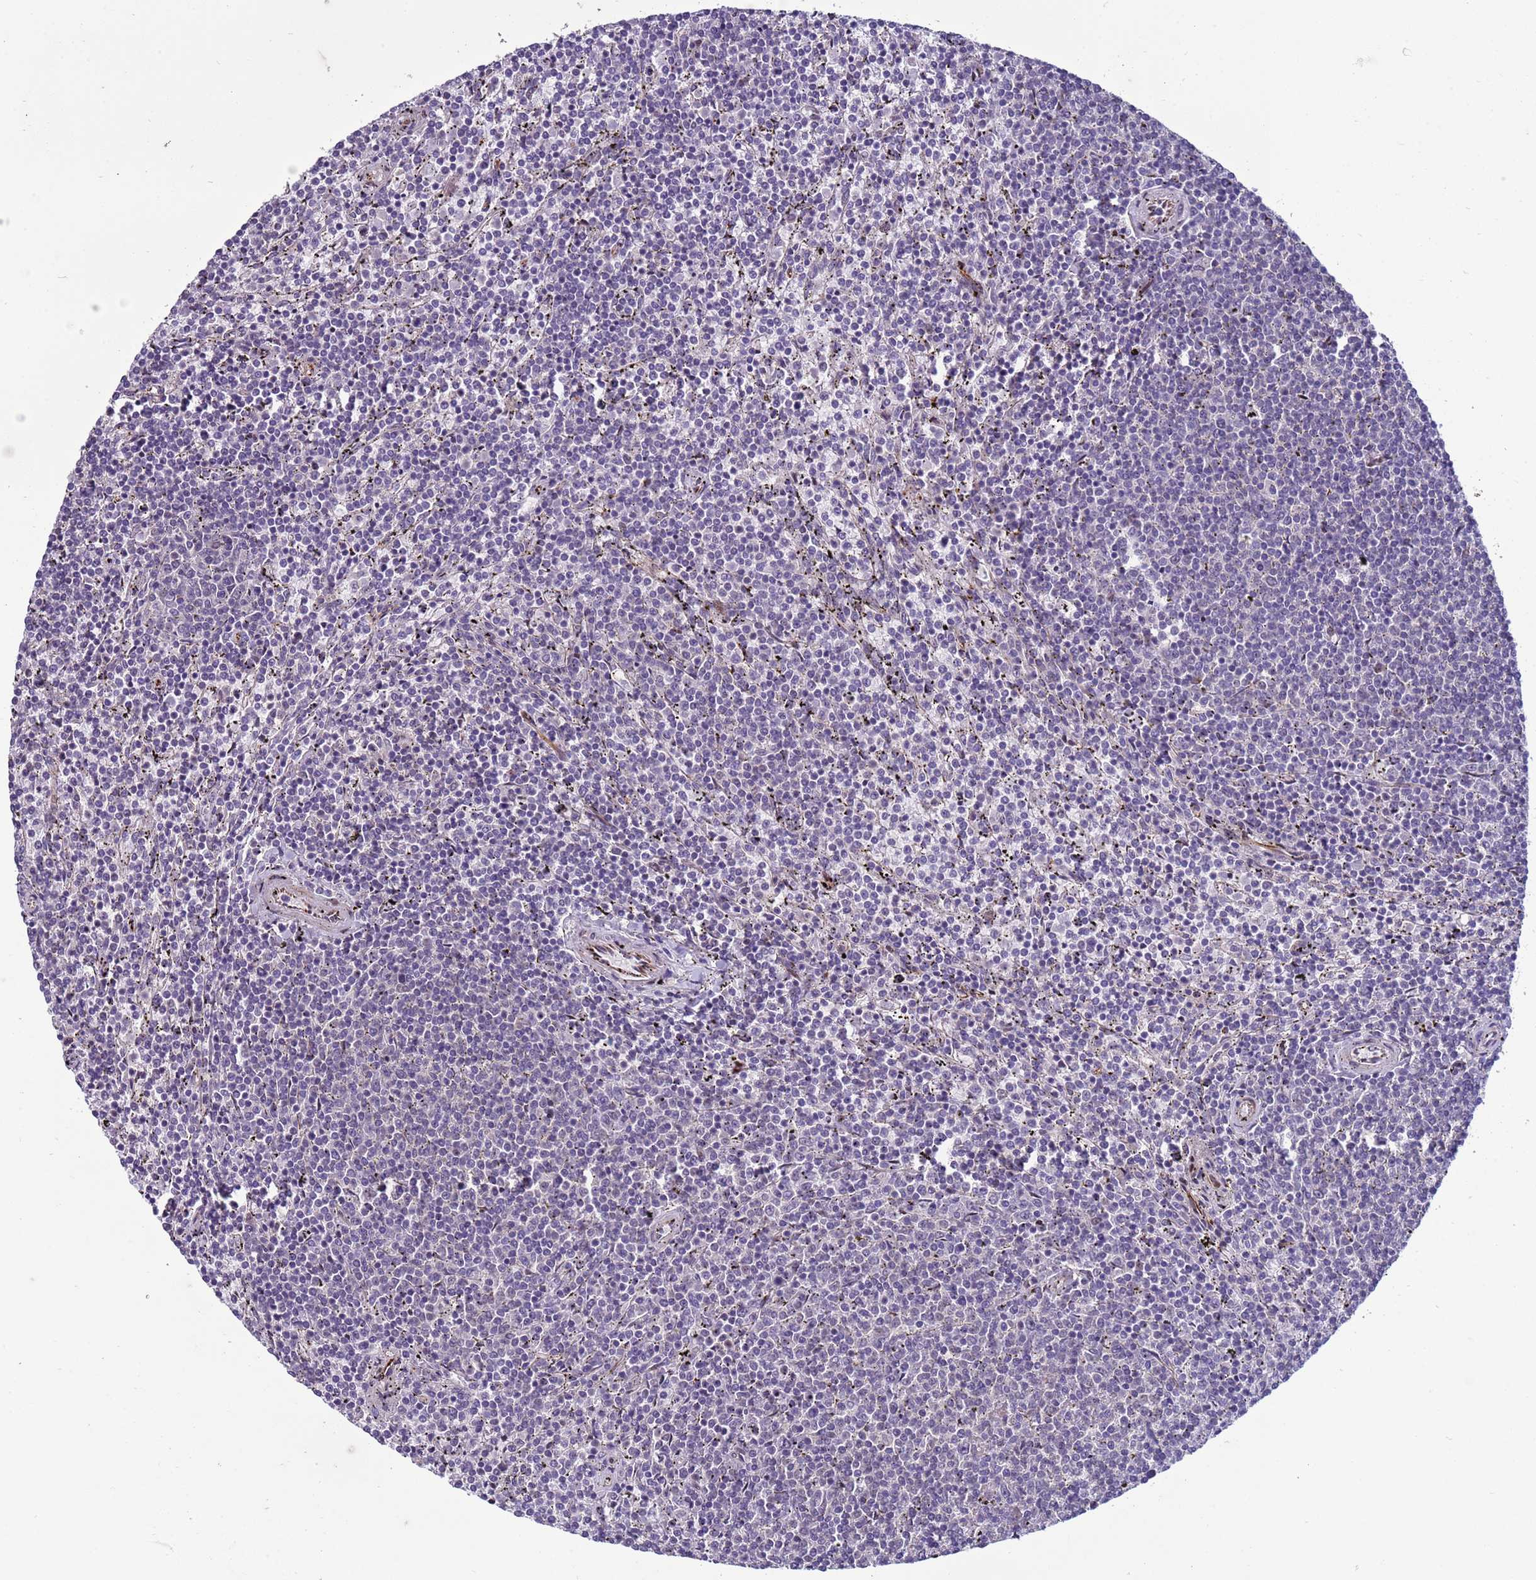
{"staining": {"intensity": "negative", "quantity": "none", "location": "none"}, "tissue": "lymphoma", "cell_type": "Tumor cells", "image_type": "cancer", "snomed": [{"axis": "morphology", "description": "Malignant lymphoma, non-Hodgkin's type, Low grade"}, {"axis": "topography", "description": "Spleen"}], "caption": "Immunohistochemistry (IHC) histopathology image of neoplastic tissue: human lymphoma stained with DAB (3,3'-diaminobenzidine) exhibits no significant protein expression in tumor cells.", "gene": "SHC3", "patient": {"sex": "female", "age": 50}}